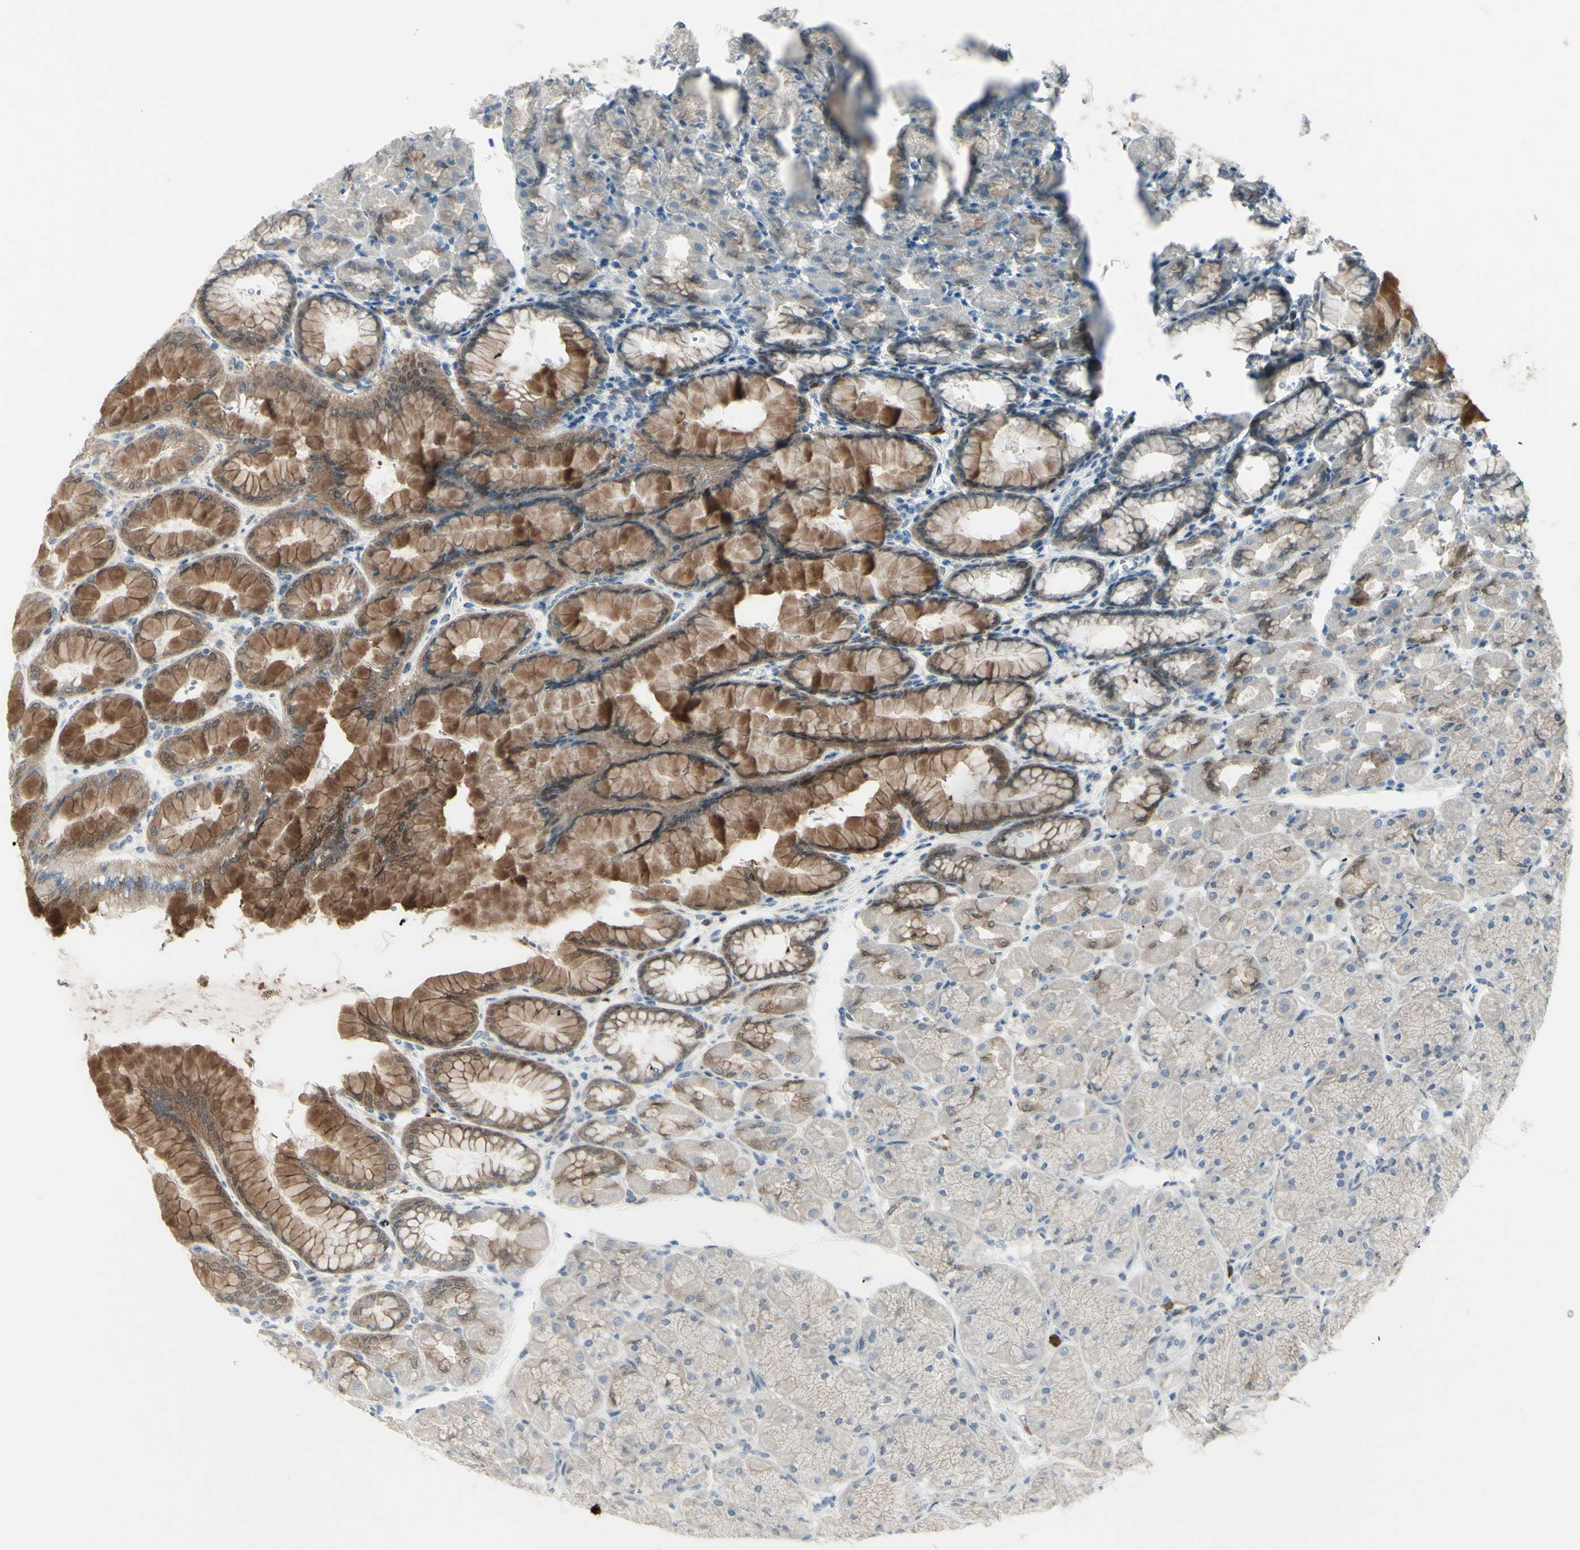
{"staining": {"intensity": "moderate", "quantity": "25%-75%", "location": "cytoplasmic/membranous"}, "tissue": "stomach", "cell_type": "Glandular cells", "image_type": "normal", "snomed": [{"axis": "morphology", "description": "Normal tissue, NOS"}, {"axis": "topography", "description": "Stomach, upper"}], "caption": "Benign stomach was stained to show a protein in brown. There is medium levels of moderate cytoplasmic/membranous positivity in about 25%-75% of glandular cells. The protein is stained brown, and the nuclei are stained in blue (DAB IHC with brightfield microscopy, high magnification).", "gene": "ETNK1", "patient": {"sex": "female", "age": 56}}